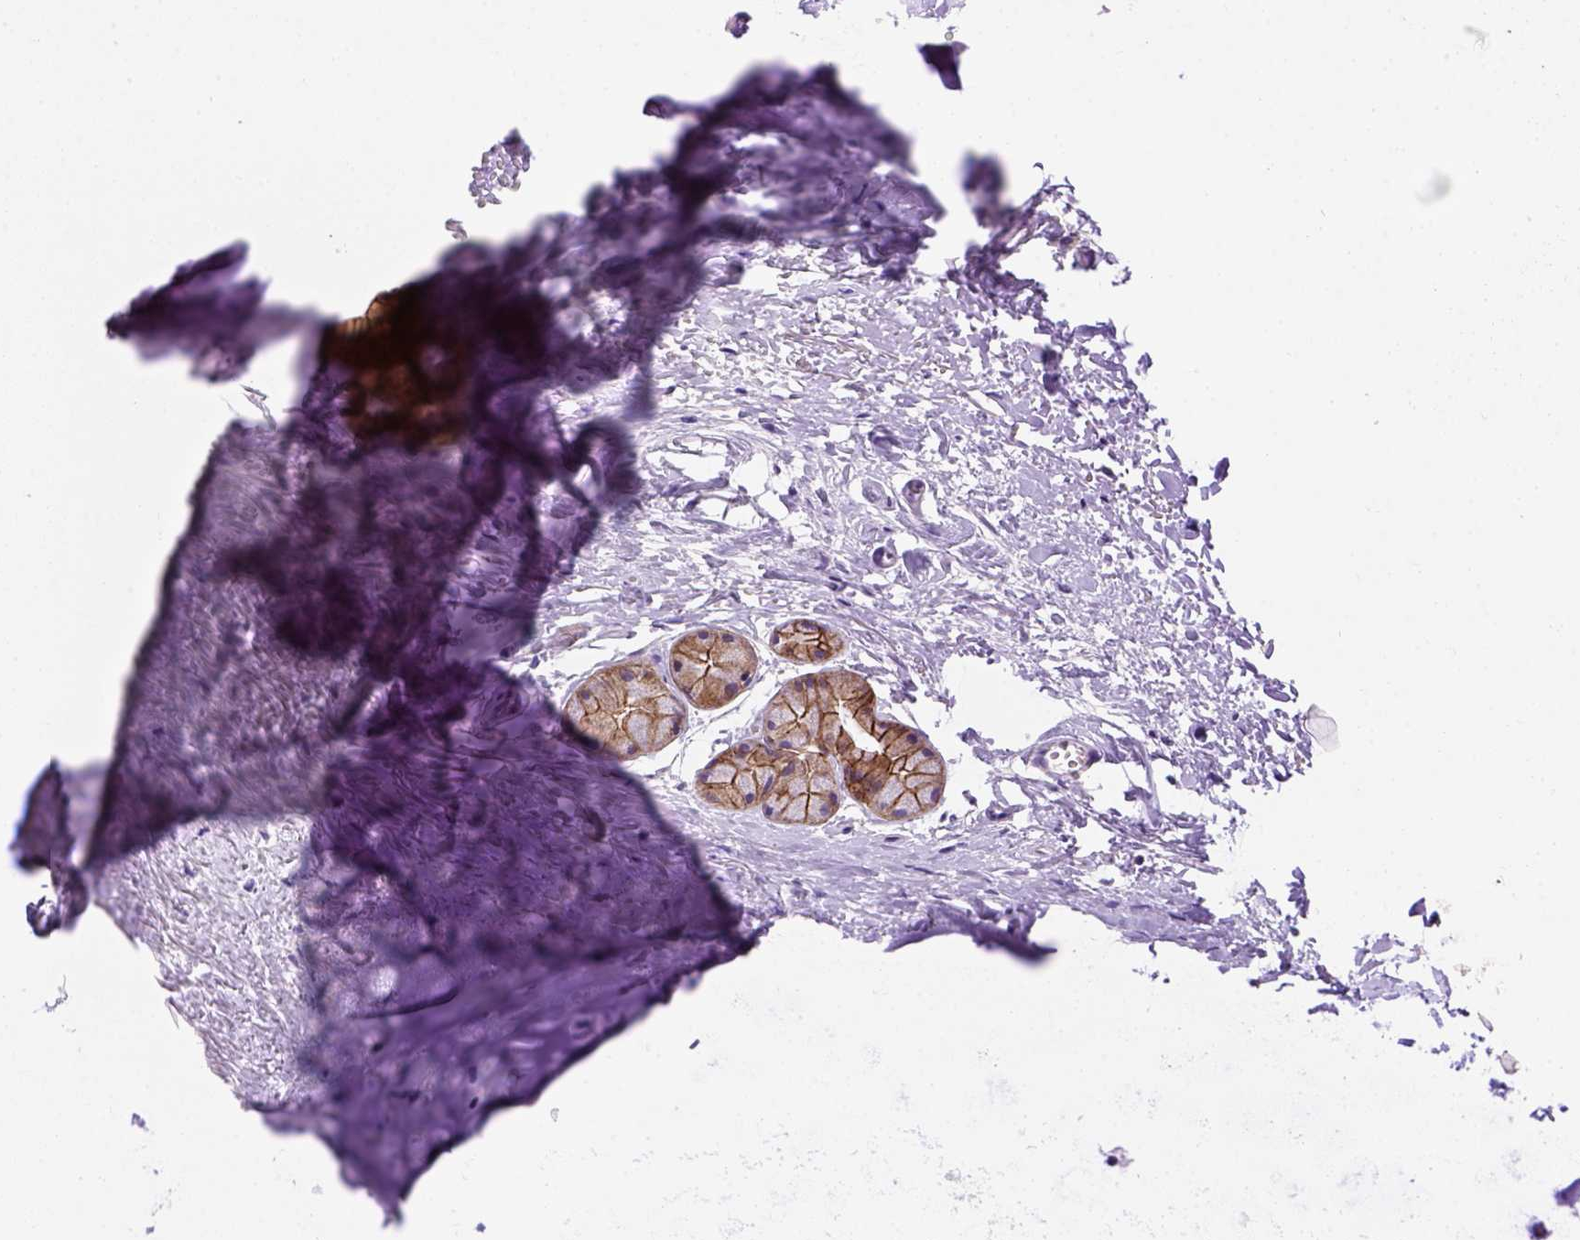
{"staining": {"intensity": "negative", "quantity": "none", "location": "none"}, "tissue": "soft tissue", "cell_type": "Chondrocytes", "image_type": "normal", "snomed": [{"axis": "morphology", "description": "Normal tissue, NOS"}, {"axis": "topography", "description": "Cartilage tissue"}, {"axis": "topography", "description": "Bronchus"}], "caption": "The IHC image has no significant staining in chondrocytes of soft tissue. The staining was performed using DAB (3,3'-diaminobenzidine) to visualize the protein expression in brown, while the nuclei were stained in blue with hematoxylin (Magnification: 20x).", "gene": "CDH1", "patient": {"sex": "female", "age": 79}}